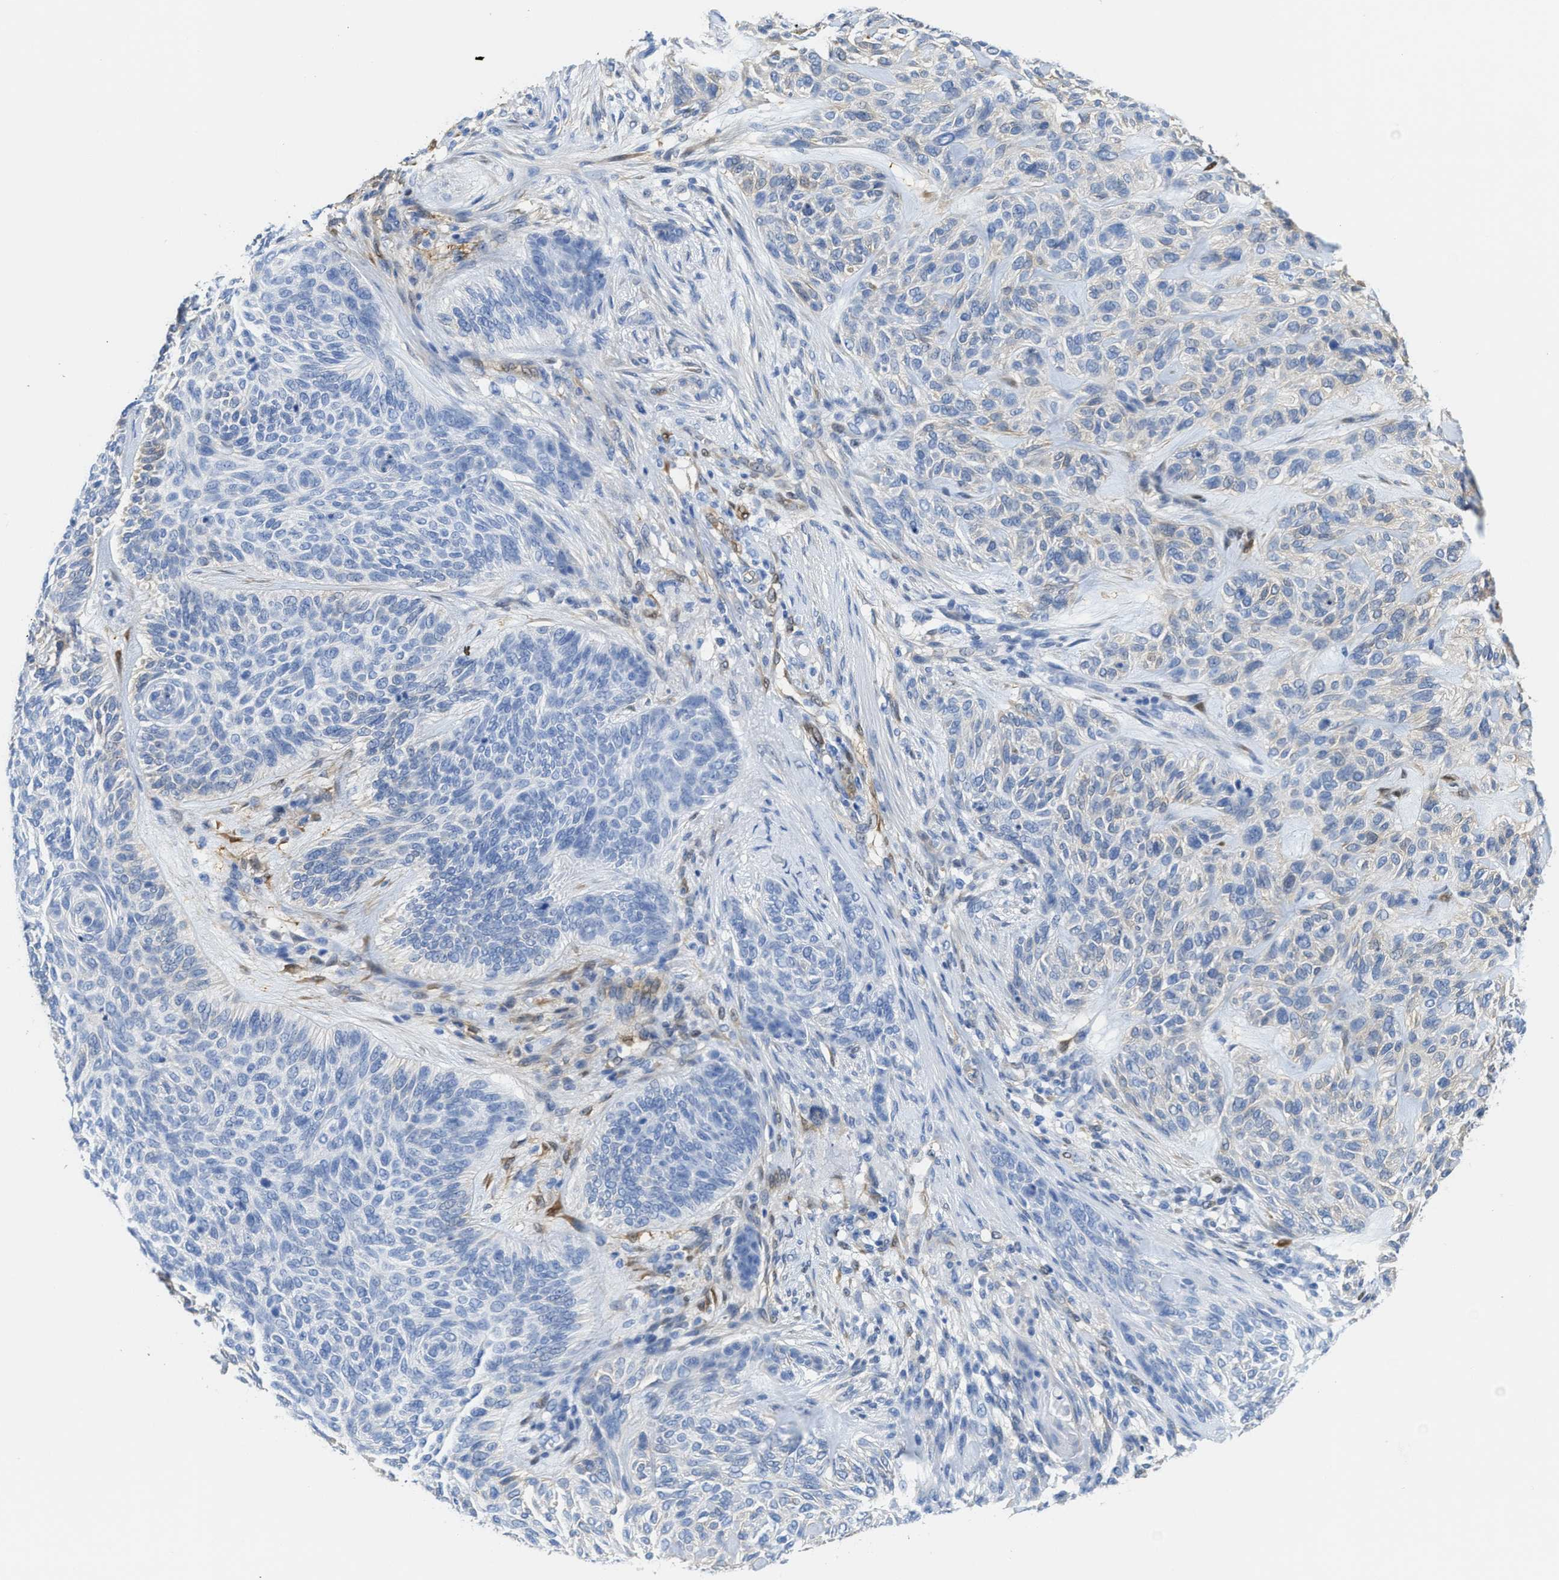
{"staining": {"intensity": "negative", "quantity": "none", "location": "none"}, "tissue": "skin cancer", "cell_type": "Tumor cells", "image_type": "cancer", "snomed": [{"axis": "morphology", "description": "Basal cell carcinoma"}, {"axis": "topography", "description": "Skin"}], "caption": "The IHC image has no significant staining in tumor cells of skin cancer (basal cell carcinoma) tissue.", "gene": "ASS1", "patient": {"sex": "male", "age": 55}}